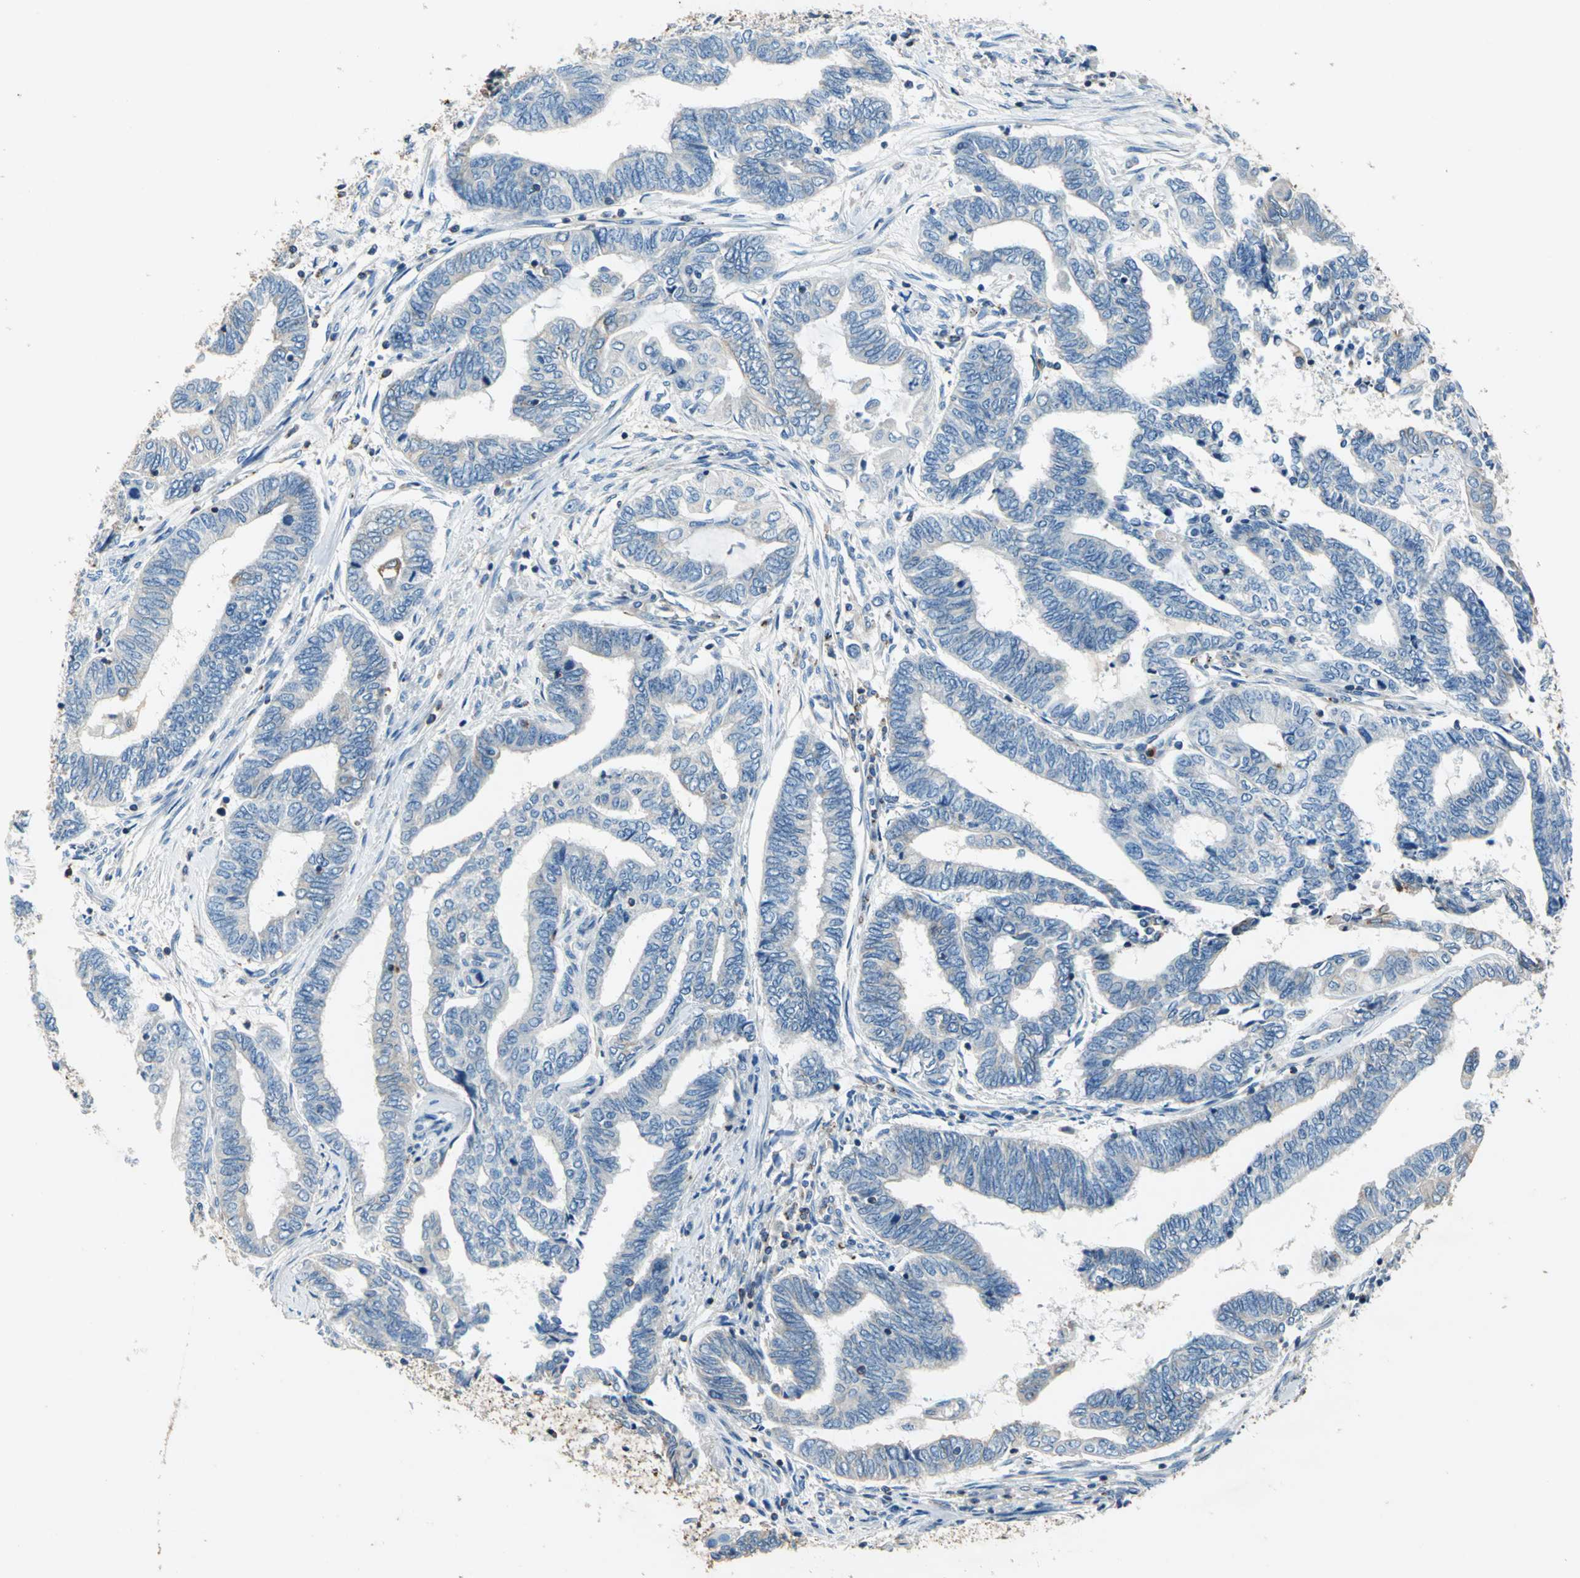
{"staining": {"intensity": "weak", "quantity": "<25%", "location": "cytoplasmic/membranous"}, "tissue": "endometrial cancer", "cell_type": "Tumor cells", "image_type": "cancer", "snomed": [{"axis": "morphology", "description": "Adenocarcinoma, NOS"}, {"axis": "topography", "description": "Uterus"}, {"axis": "topography", "description": "Endometrium"}], "caption": "Immunohistochemistry (IHC) photomicrograph of neoplastic tissue: human endometrial cancer stained with DAB demonstrates no significant protein expression in tumor cells.", "gene": "SEPTIN6", "patient": {"sex": "female", "age": 70}}